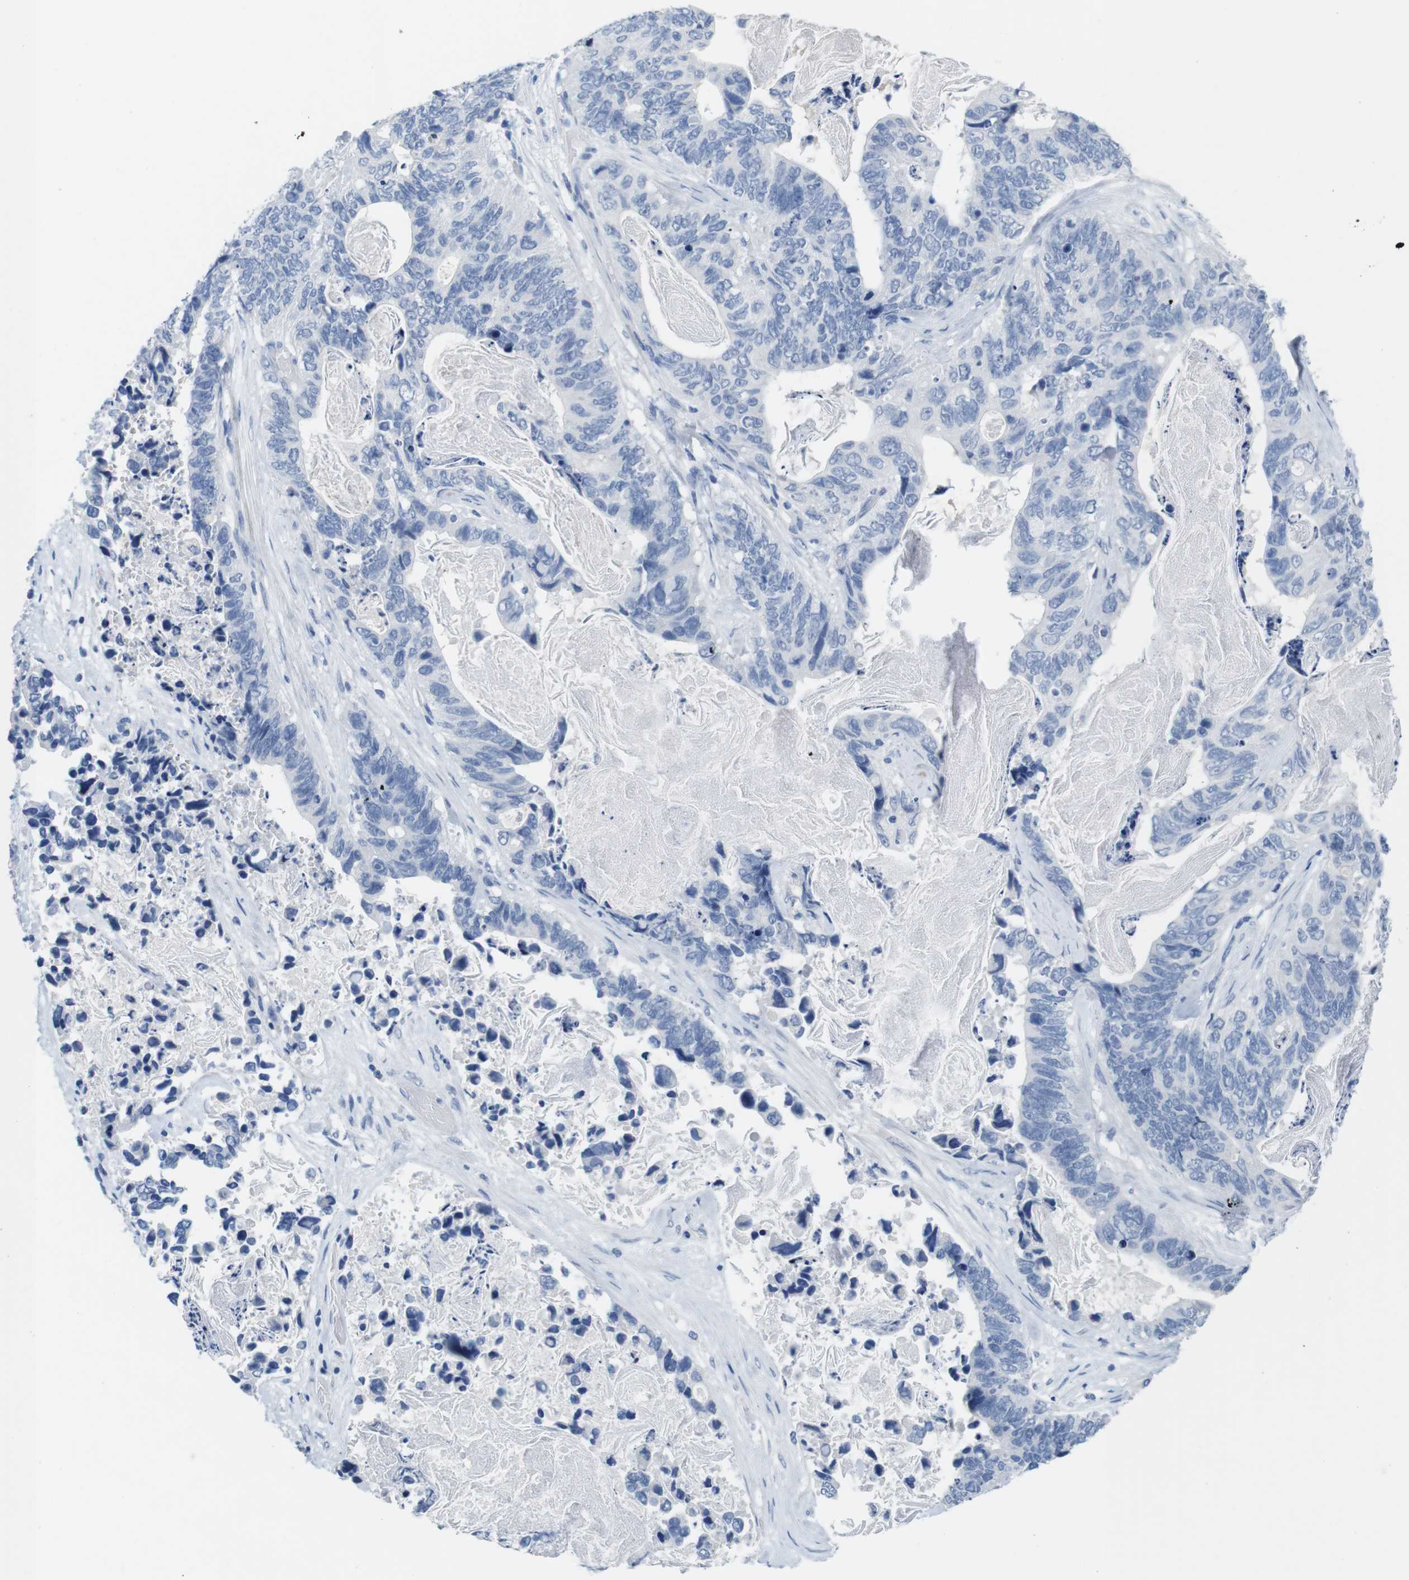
{"staining": {"intensity": "negative", "quantity": "none", "location": "none"}, "tissue": "stomach cancer", "cell_type": "Tumor cells", "image_type": "cancer", "snomed": [{"axis": "morphology", "description": "Adenocarcinoma, NOS"}, {"axis": "topography", "description": "Stomach"}], "caption": "Tumor cells show no significant protein staining in adenocarcinoma (stomach).", "gene": "MAP6", "patient": {"sex": "female", "age": 89}}